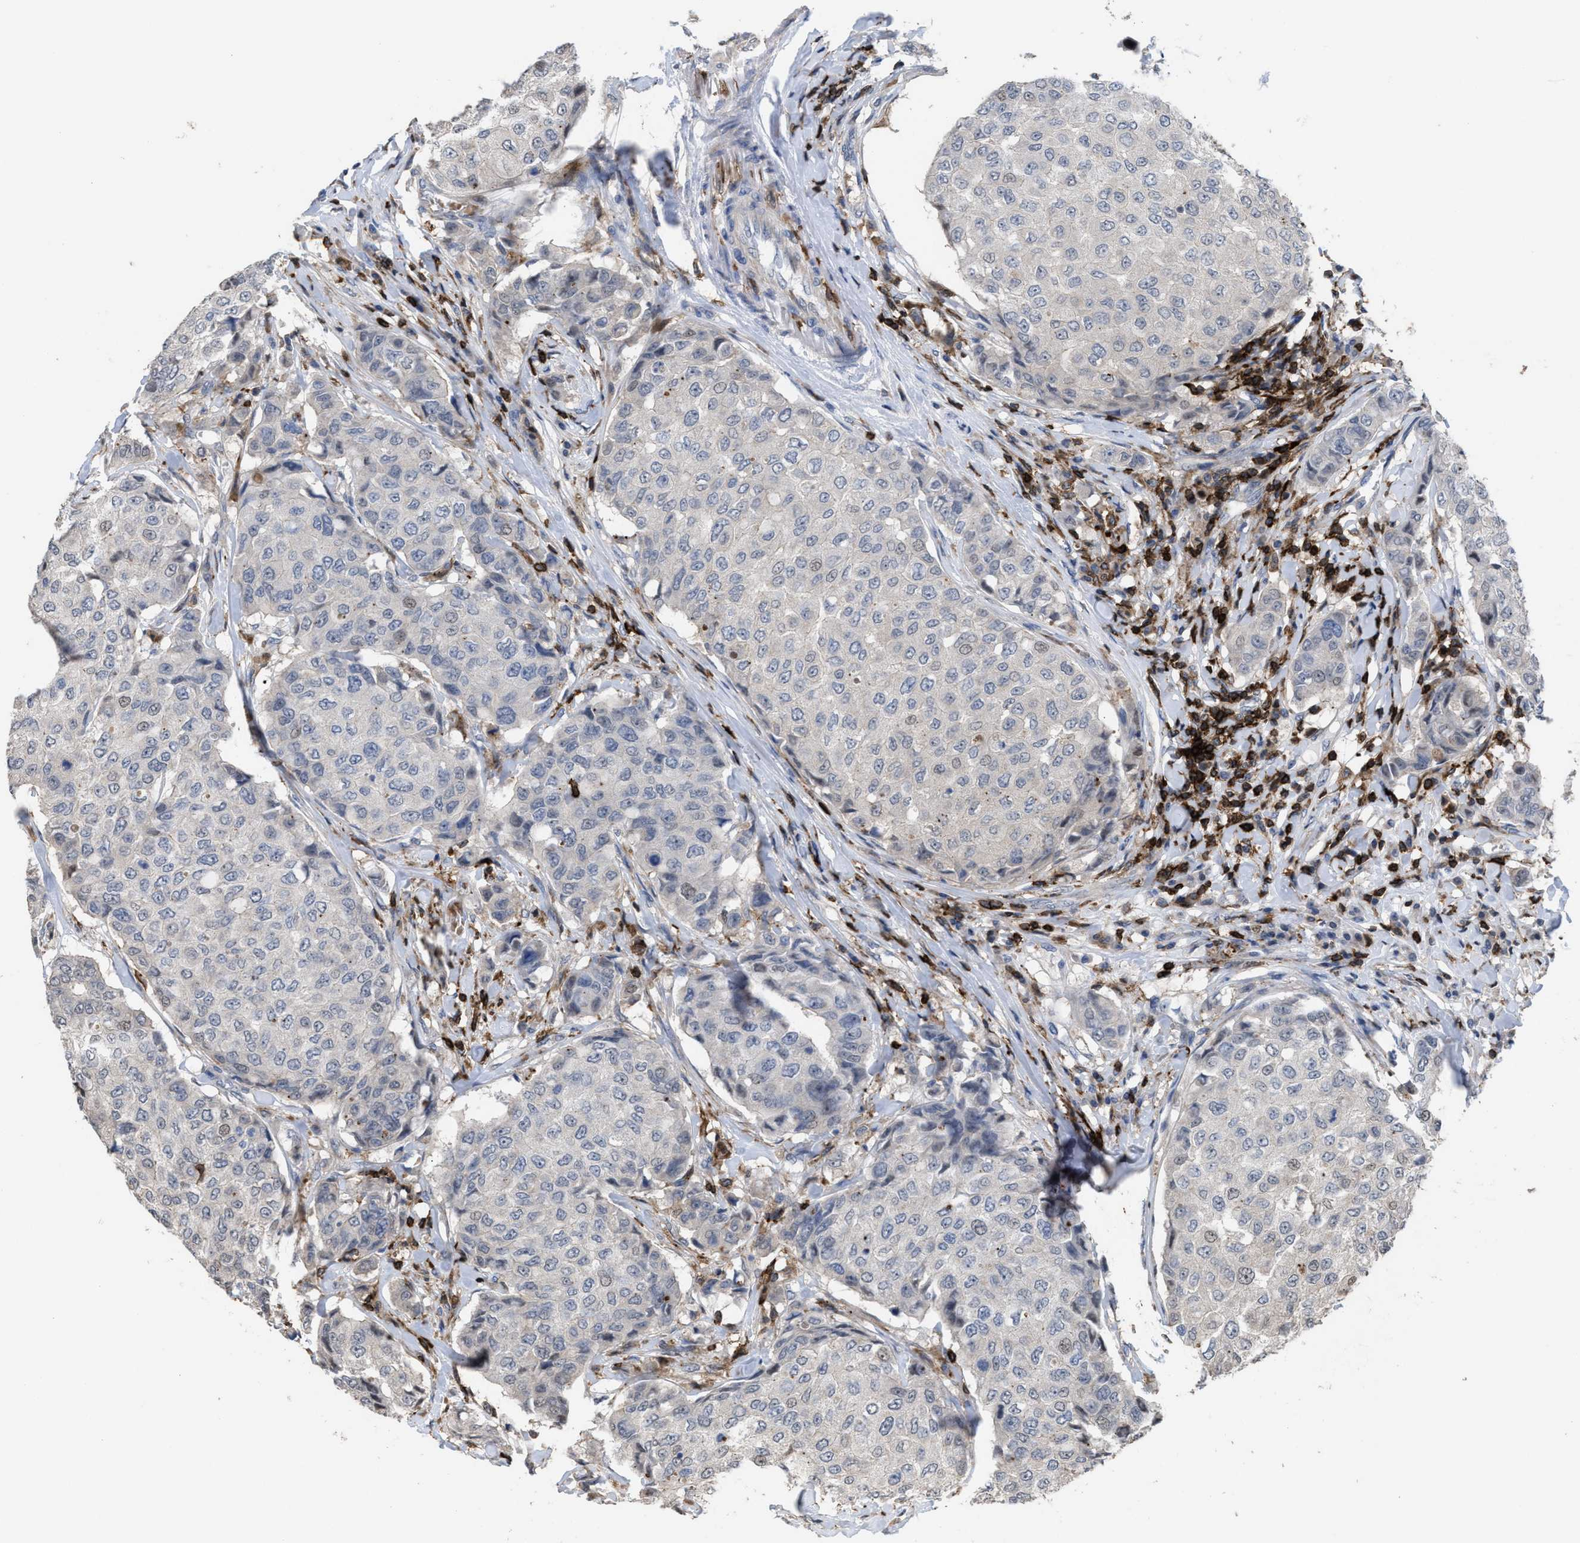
{"staining": {"intensity": "negative", "quantity": "none", "location": "none"}, "tissue": "breast cancer", "cell_type": "Tumor cells", "image_type": "cancer", "snomed": [{"axis": "morphology", "description": "Duct carcinoma"}, {"axis": "topography", "description": "Breast"}], "caption": "Tumor cells are negative for protein expression in human breast cancer.", "gene": "PTPRE", "patient": {"sex": "female", "age": 27}}